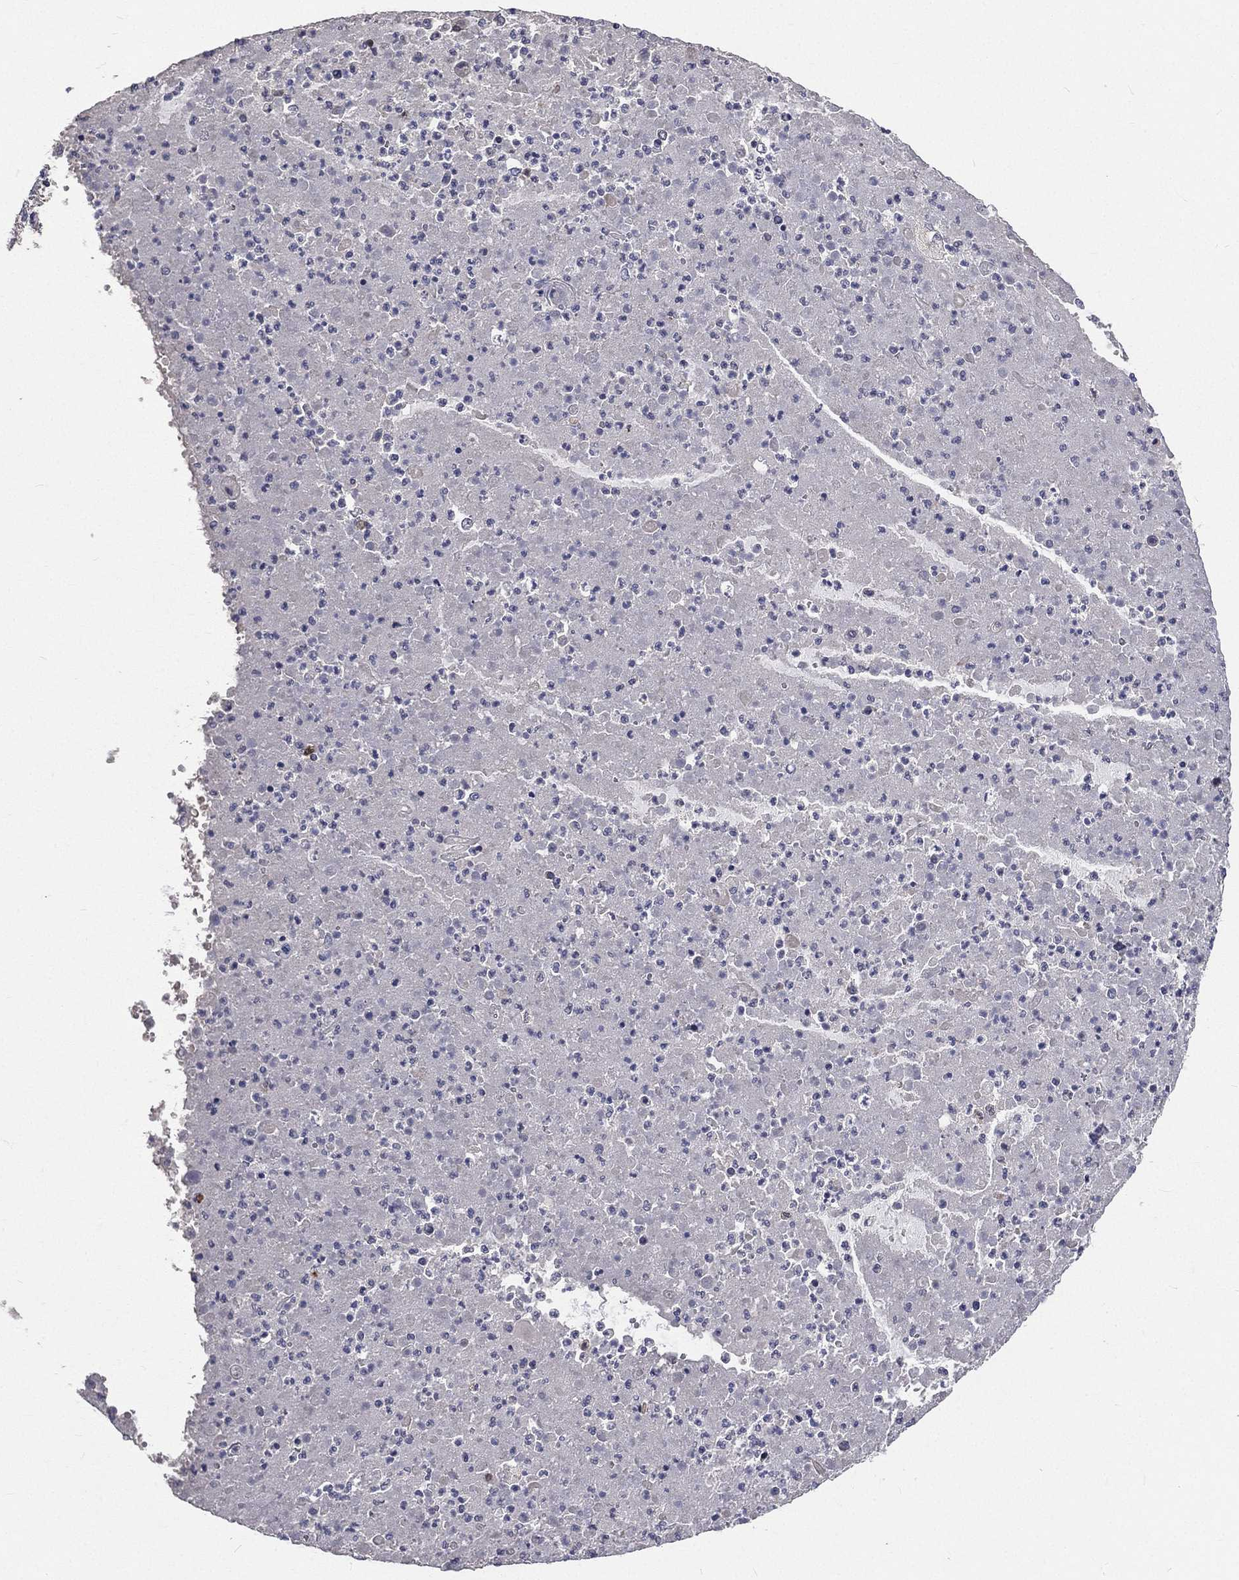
{"staining": {"intensity": "negative", "quantity": "none", "location": "none"}, "tissue": "lung cancer", "cell_type": "Tumor cells", "image_type": "cancer", "snomed": [{"axis": "morphology", "description": "Normal tissue, NOS"}, {"axis": "morphology", "description": "Squamous cell carcinoma, NOS"}, {"axis": "topography", "description": "Bronchus"}, {"axis": "topography", "description": "Lung"}], "caption": "This image is of lung squamous cell carcinoma stained with IHC to label a protein in brown with the nuclei are counter-stained blue. There is no expression in tumor cells. The staining was performed using DAB (3,3'-diaminobenzidine) to visualize the protein expression in brown, while the nuclei were stained in blue with hematoxylin (Magnification: 20x).", "gene": "CROCC", "patient": {"sex": "male", "age": 64}}